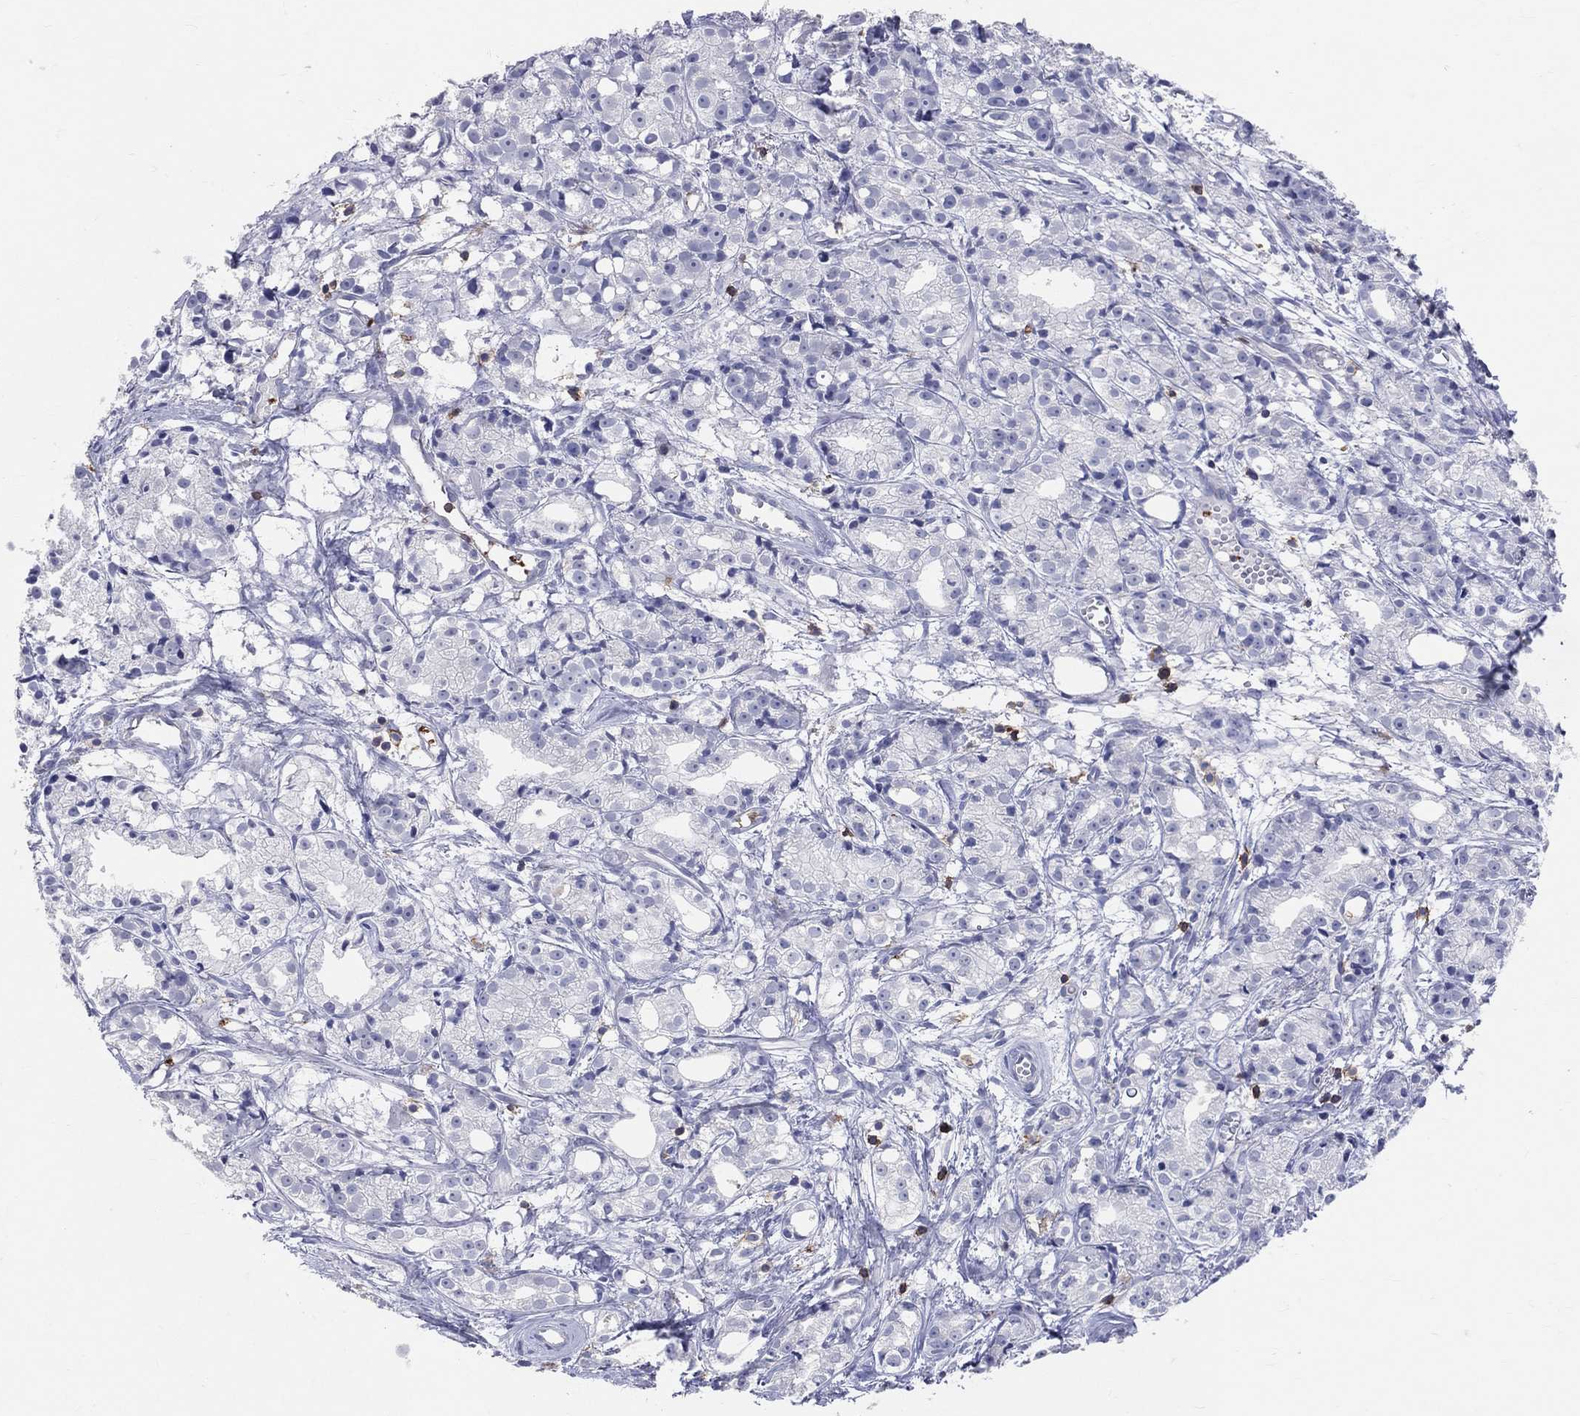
{"staining": {"intensity": "negative", "quantity": "none", "location": "none"}, "tissue": "prostate cancer", "cell_type": "Tumor cells", "image_type": "cancer", "snomed": [{"axis": "morphology", "description": "Adenocarcinoma, Medium grade"}, {"axis": "topography", "description": "Prostate"}], "caption": "Immunohistochemistry (IHC) photomicrograph of neoplastic tissue: adenocarcinoma (medium-grade) (prostate) stained with DAB (3,3'-diaminobenzidine) shows no significant protein staining in tumor cells.", "gene": "LAT", "patient": {"sex": "male", "age": 74}}